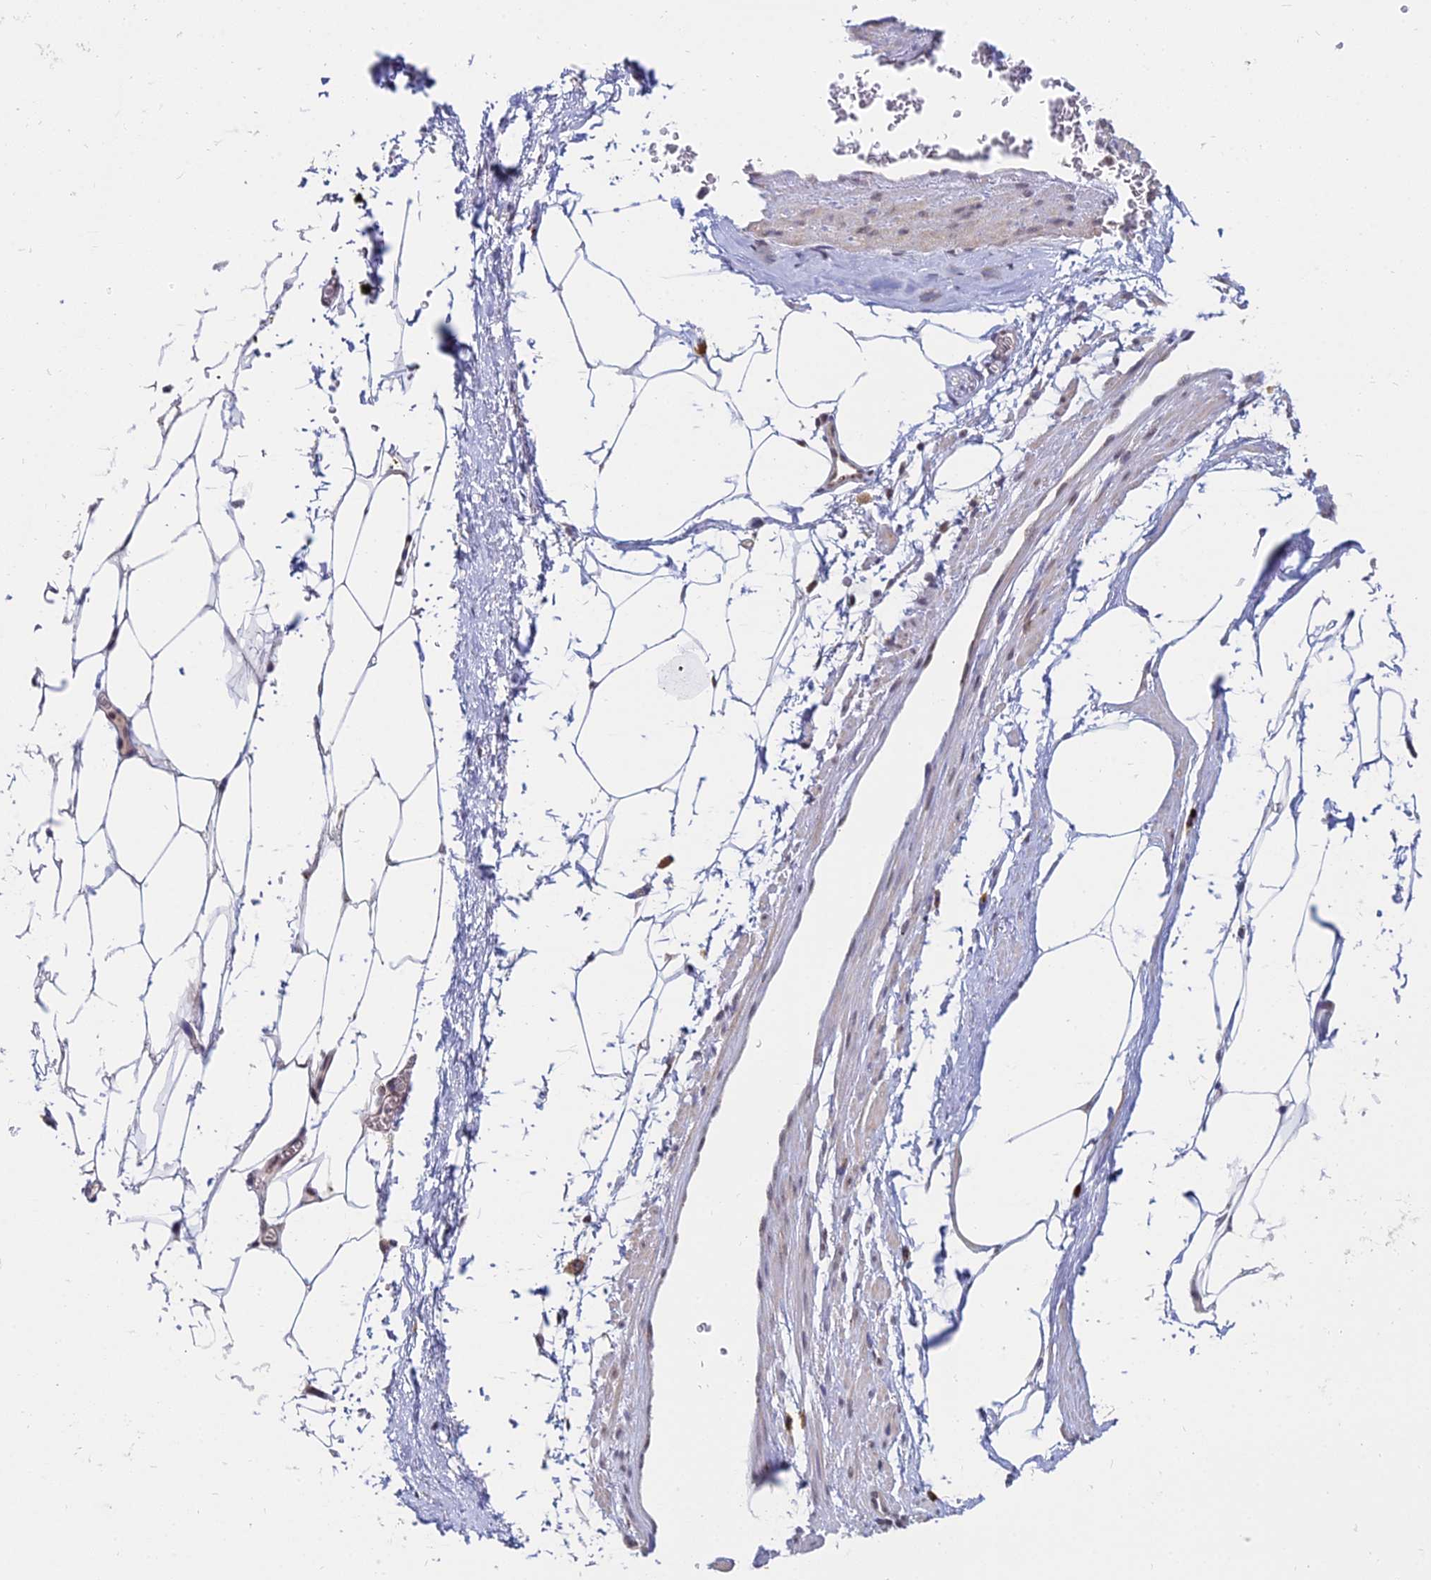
{"staining": {"intensity": "negative", "quantity": "none", "location": "none"}, "tissue": "adipose tissue", "cell_type": "Adipocytes", "image_type": "normal", "snomed": [{"axis": "morphology", "description": "Normal tissue, NOS"}, {"axis": "morphology", "description": "Adenocarcinoma, Low grade"}, {"axis": "topography", "description": "Prostate"}, {"axis": "topography", "description": "Peripheral nerve tissue"}], "caption": "An immunohistochemistry histopathology image of benign adipose tissue is shown. There is no staining in adipocytes of adipose tissue.", "gene": "THOC3", "patient": {"sex": "male", "age": 63}}